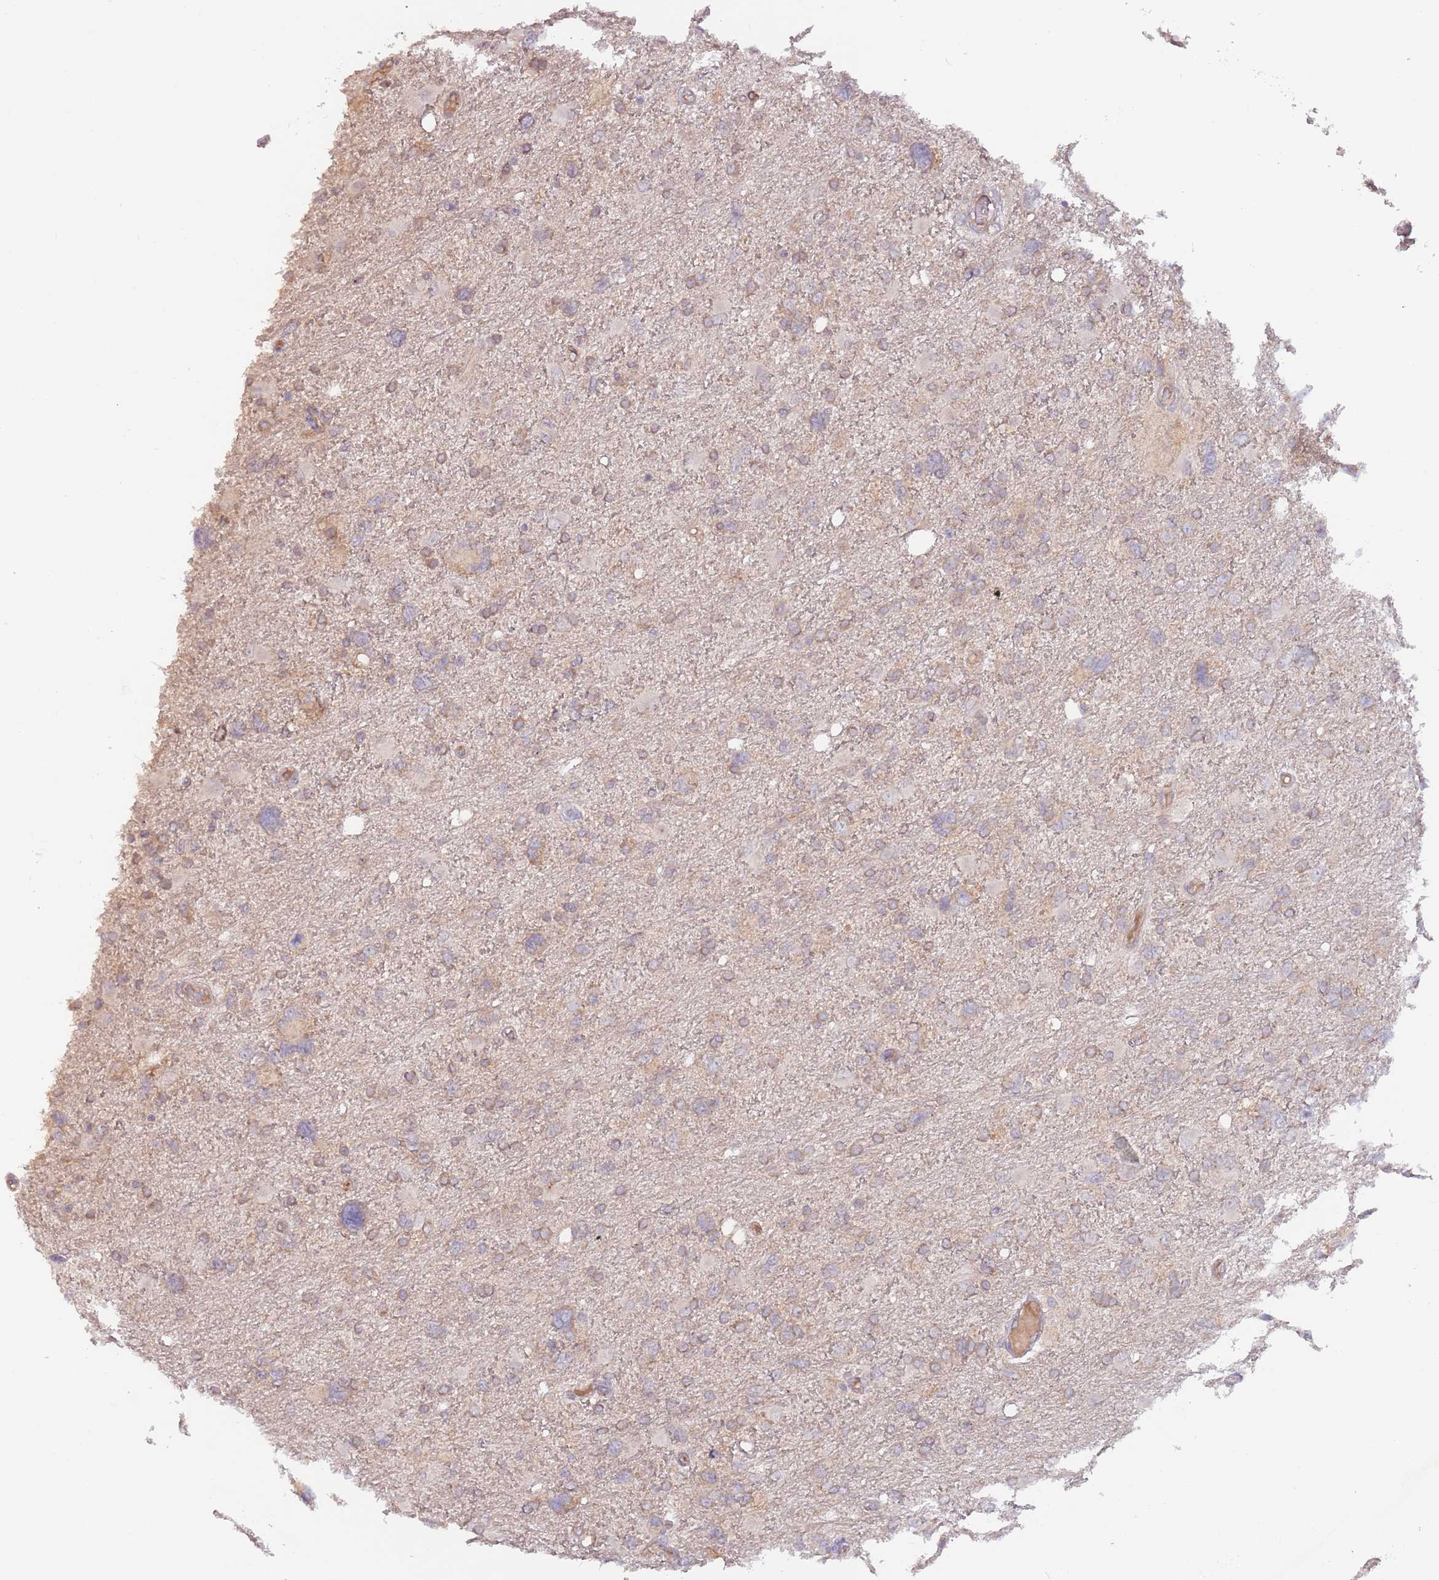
{"staining": {"intensity": "weak", "quantity": "25%-75%", "location": "cytoplasmic/membranous"}, "tissue": "glioma", "cell_type": "Tumor cells", "image_type": "cancer", "snomed": [{"axis": "morphology", "description": "Glioma, malignant, High grade"}, {"axis": "topography", "description": "Brain"}], "caption": "Human malignant glioma (high-grade) stained with a brown dye displays weak cytoplasmic/membranous positive expression in approximately 25%-75% of tumor cells.", "gene": "SAV1", "patient": {"sex": "male", "age": 61}}